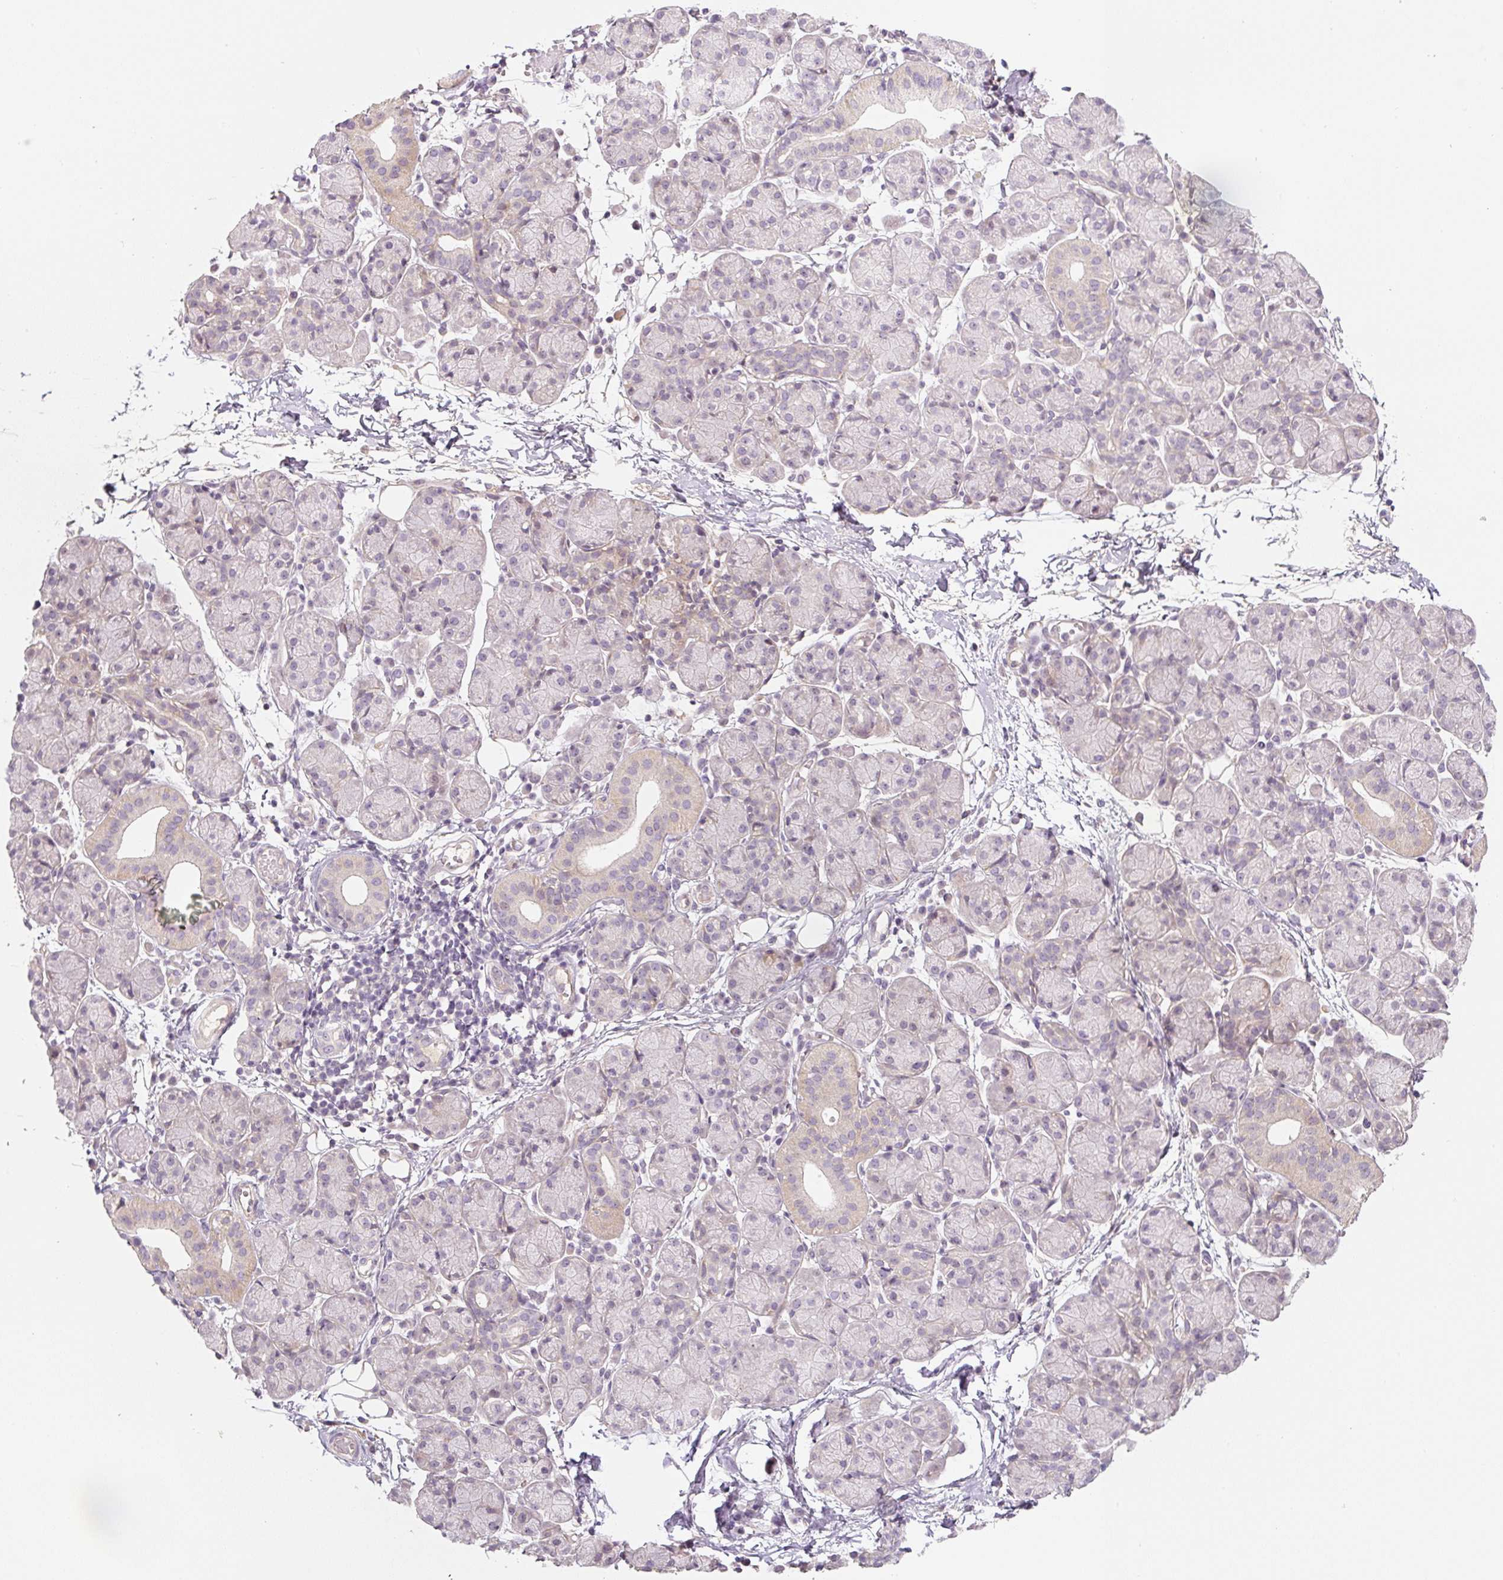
{"staining": {"intensity": "weak", "quantity": "<25%", "location": "cytoplasmic/membranous"}, "tissue": "salivary gland", "cell_type": "Glandular cells", "image_type": "normal", "snomed": [{"axis": "morphology", "description": "Normal tissue, NOS"}, {"axis": "morphology", "description": "Inflammation, NOS"}, {"axis": "topography", "description": "Lymph node"}, {"axis": "topography", "description": "Salivary gland"}], "caption": "Immunohistochemistry of normal human salivary gland exhibits no positivity in glandular cells. (DAB IHC with hematoxylin counter stain).", "gene": "PWWP3B", "patient": {"sex": "male", "age": 3}}